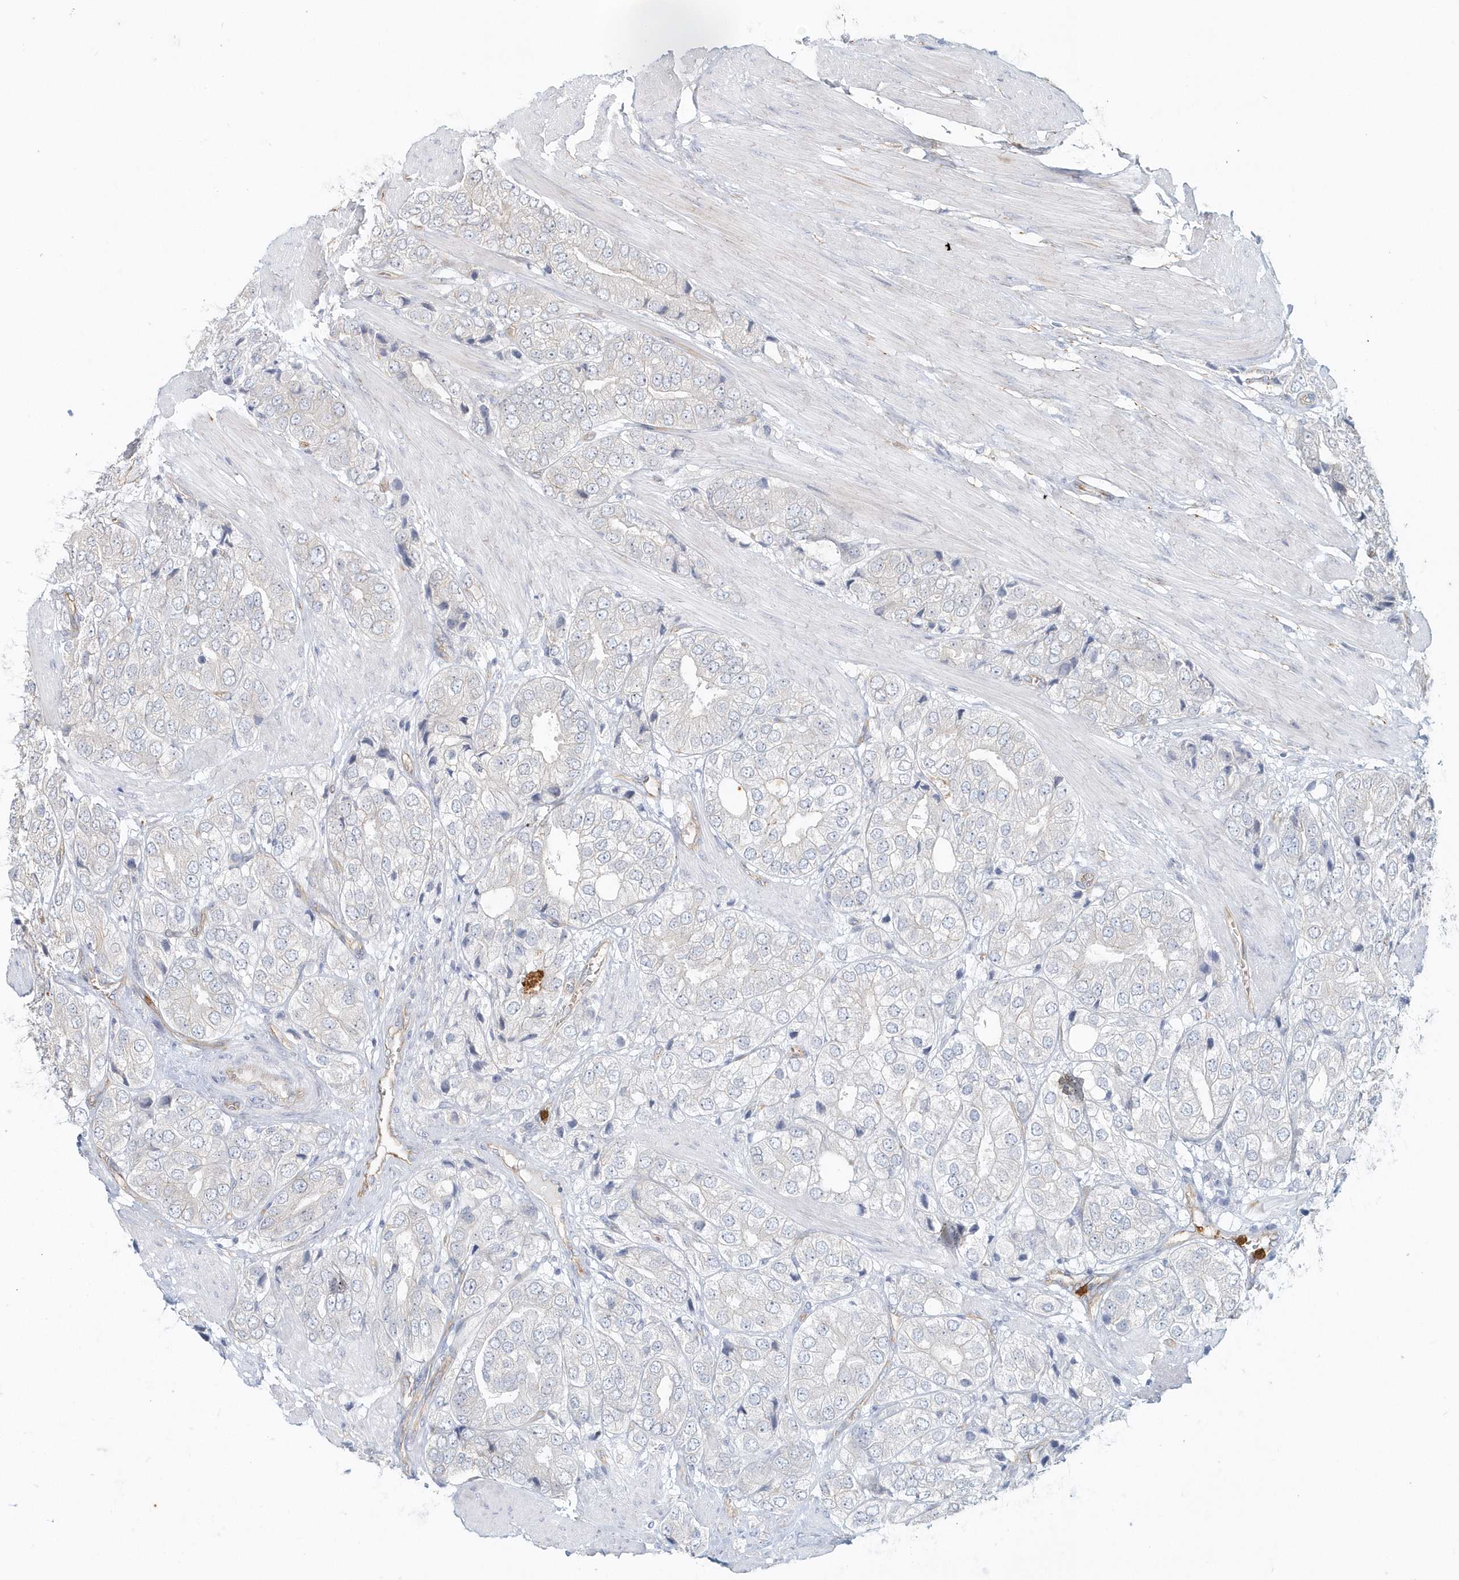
{"staining": {"intensity": "negative", "quantity": "none", "location": "none"}, "tissue": "prostate cancer", "cell_type": "Tumor cells", "image_type": "cancer", "snomed": [{"axis": "morphology", "description": "Adenocarcinoma, High grade"}, {"axis": "topography", "description": "Prostate"}], "caption": "There is no significant positivity in tumor cells of adenocarcinoma (high-grade) (prostate). Nuclei are stained in blue.", "gene": "DNAH1", "patient": {"sex": "male", "age": 50}}